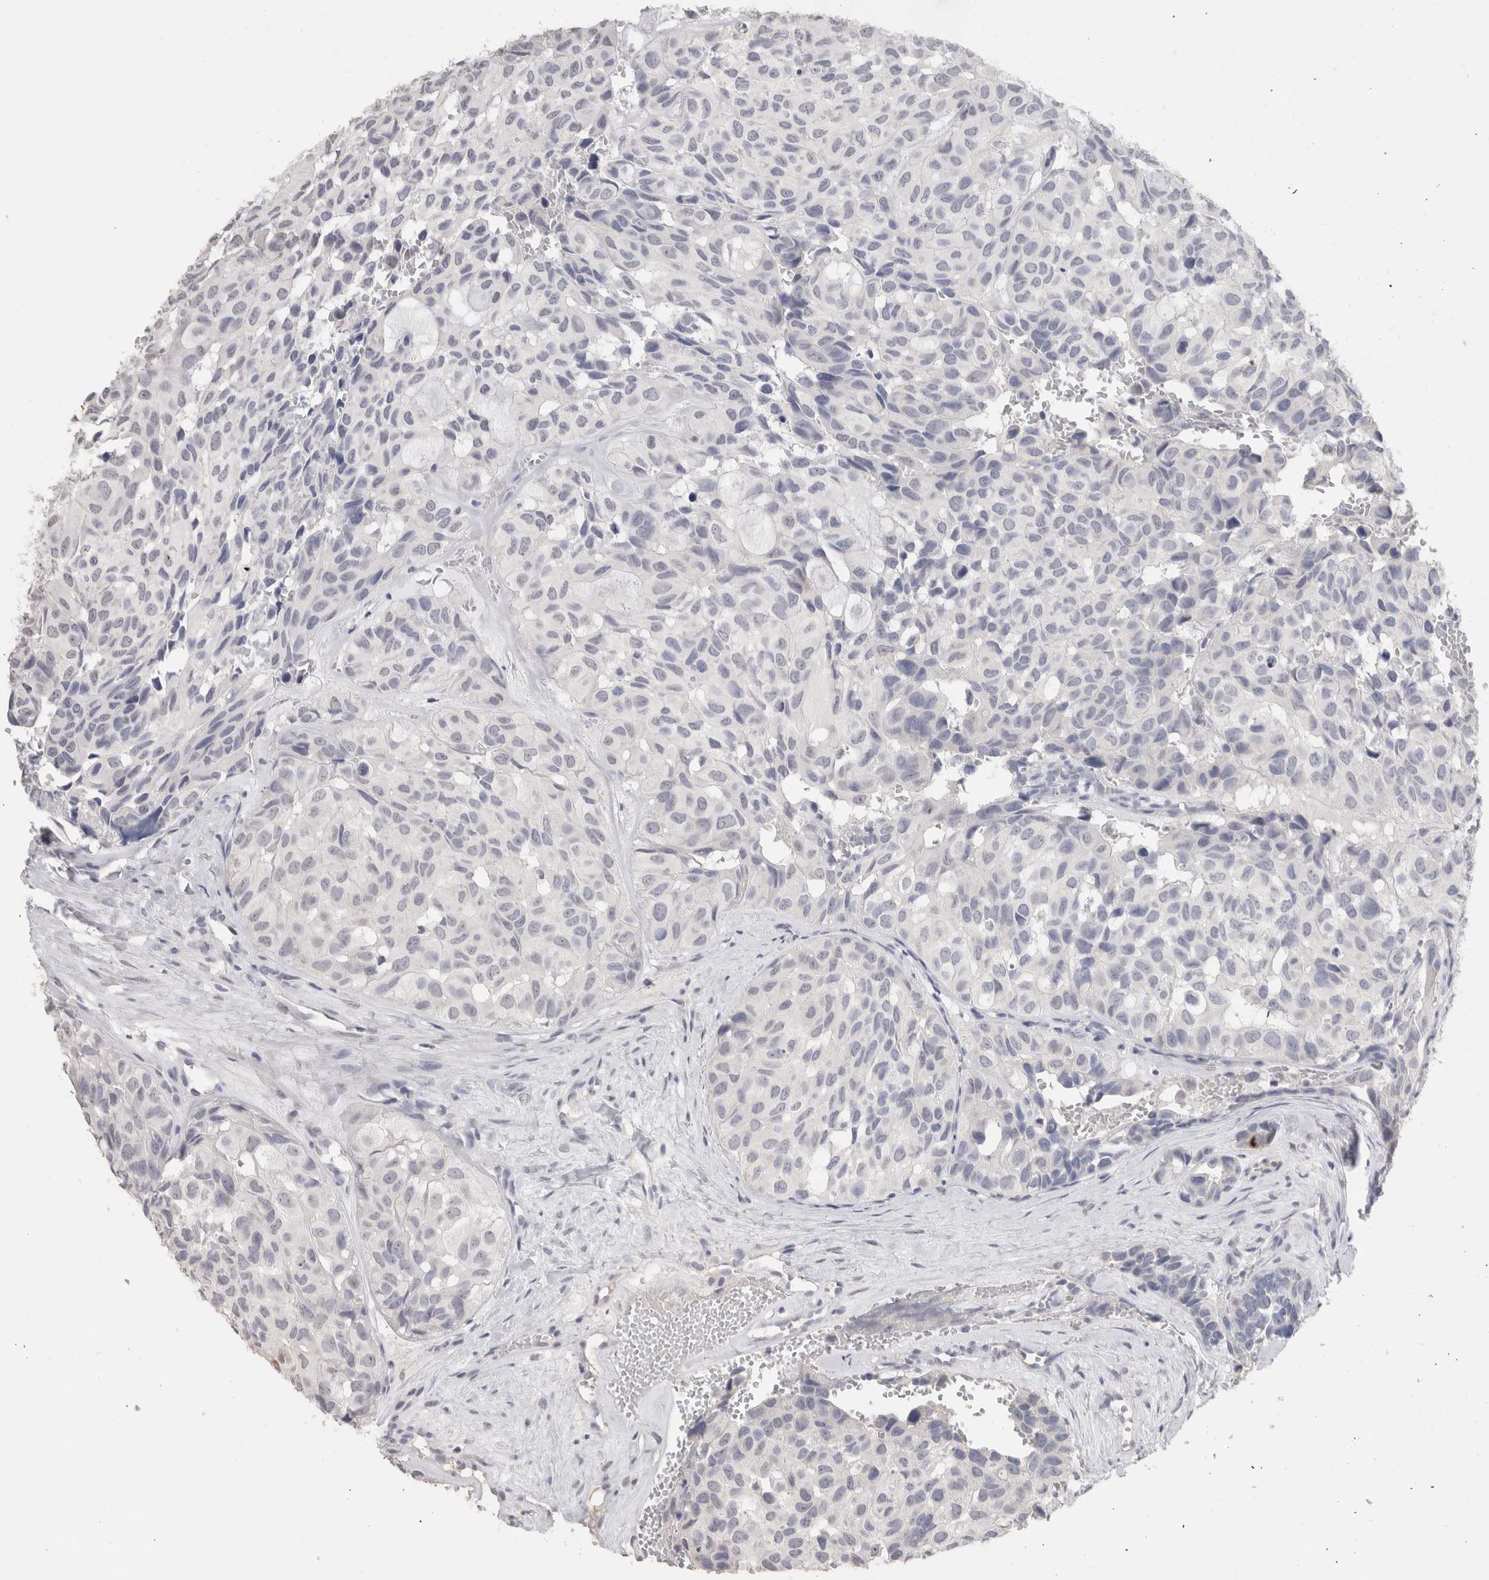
{"staining": {"intensity": "negative", "quantity": "none", "location": "none"}, "tissue": "head and neck cancer", "cell_type": "Tumor cells", "image_type": "cancer", "snomed": [{"axis": "morphology", "description": "Adenocarcinoma, NOS"}, {"axis": "topography", "description": "Salivary gland, NOS"}, {"axis": "topography", "description": "Head-Neck"}], "caption": "Immunohistochemical staining of head and neck cancer demonstrates no significant staining in tumor cells.", "gene": "LAMP3", "patient": {"sex": "female", "age": 76}}